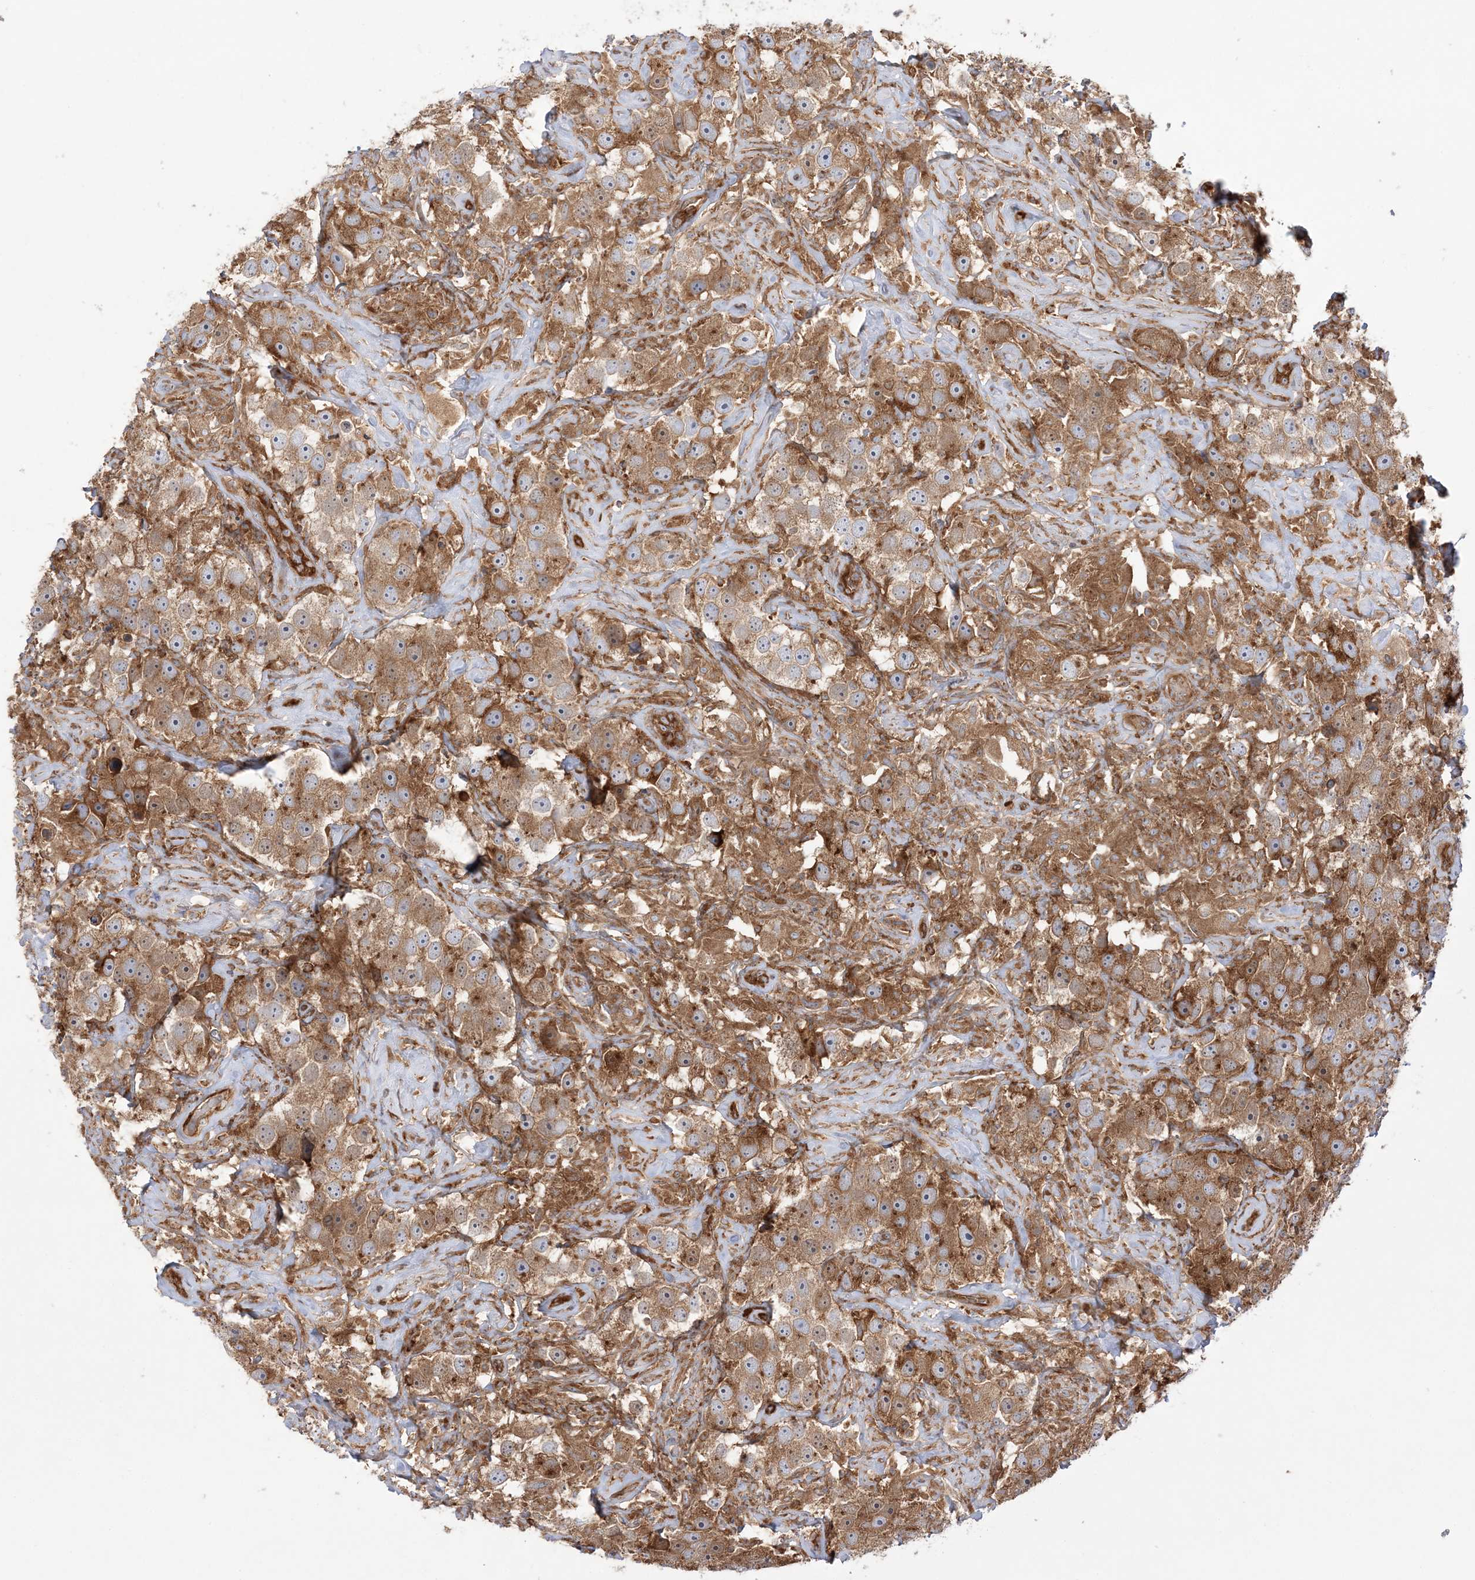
{"staining": {"intensity": "moderate", "quantity": "25%-75%", "location": "cytoplasmic/membranous"}, "tissue": "testis cancer", "cell_type": "Tumor cells", "image_type": "cancer", "snomed": [{"axis": "morphology", "description": "Seminoma, NOS"}, {"axis": "topography", "description": "Testis"}], "caption": "IHC image of neoplastic tissue: human testis cancer stained using immunohistochemistry displays medium levels of moderate protein expression localized specifically in the cytoplasmic/membranous of tumor cells, appearing as a cytoplasmic/membranous brown color.", "gene": "TBC1D5", "patient": {"sex": "male", "age": 49}}